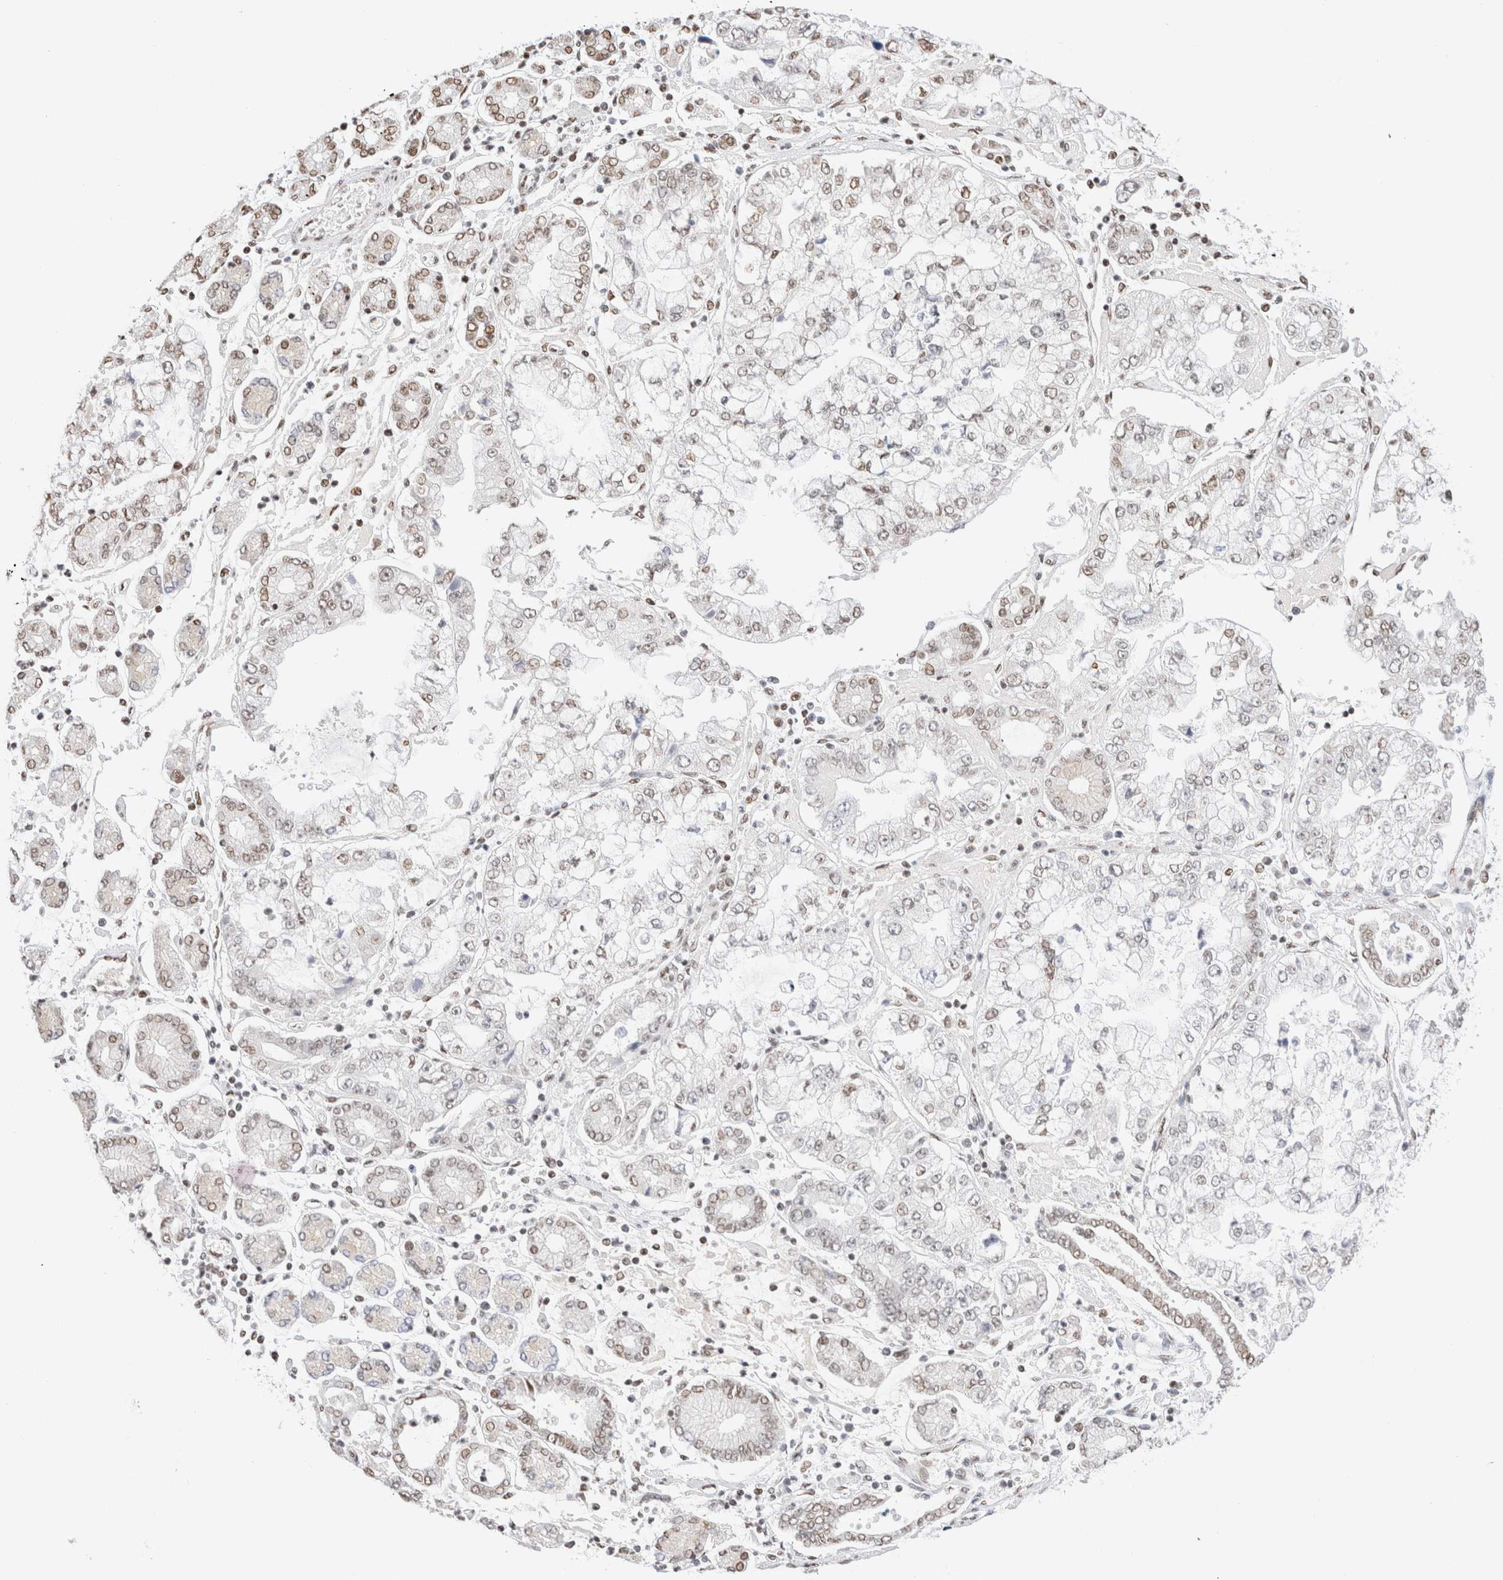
{"staining": {"intensity": "moderate", "quantity": "<25%", "location": "nuclear"}, "tissue": "stomach cancer", "cell_type": "Tumor cells", "image_type": "cancer", "snomed": [{"axis": "morphology", "description": "Adenocarcinoma, NOS"}, {"axis": "topography", "description": "Stomach"}], "caption": "Brown immunohistochemical staining in human adenocarcinoma (stomach) shows moderate nuclear expression in about <25% of tumor cells.", "gene": "SUPT3H", "patient": {"sex": "male", "age": 76}}